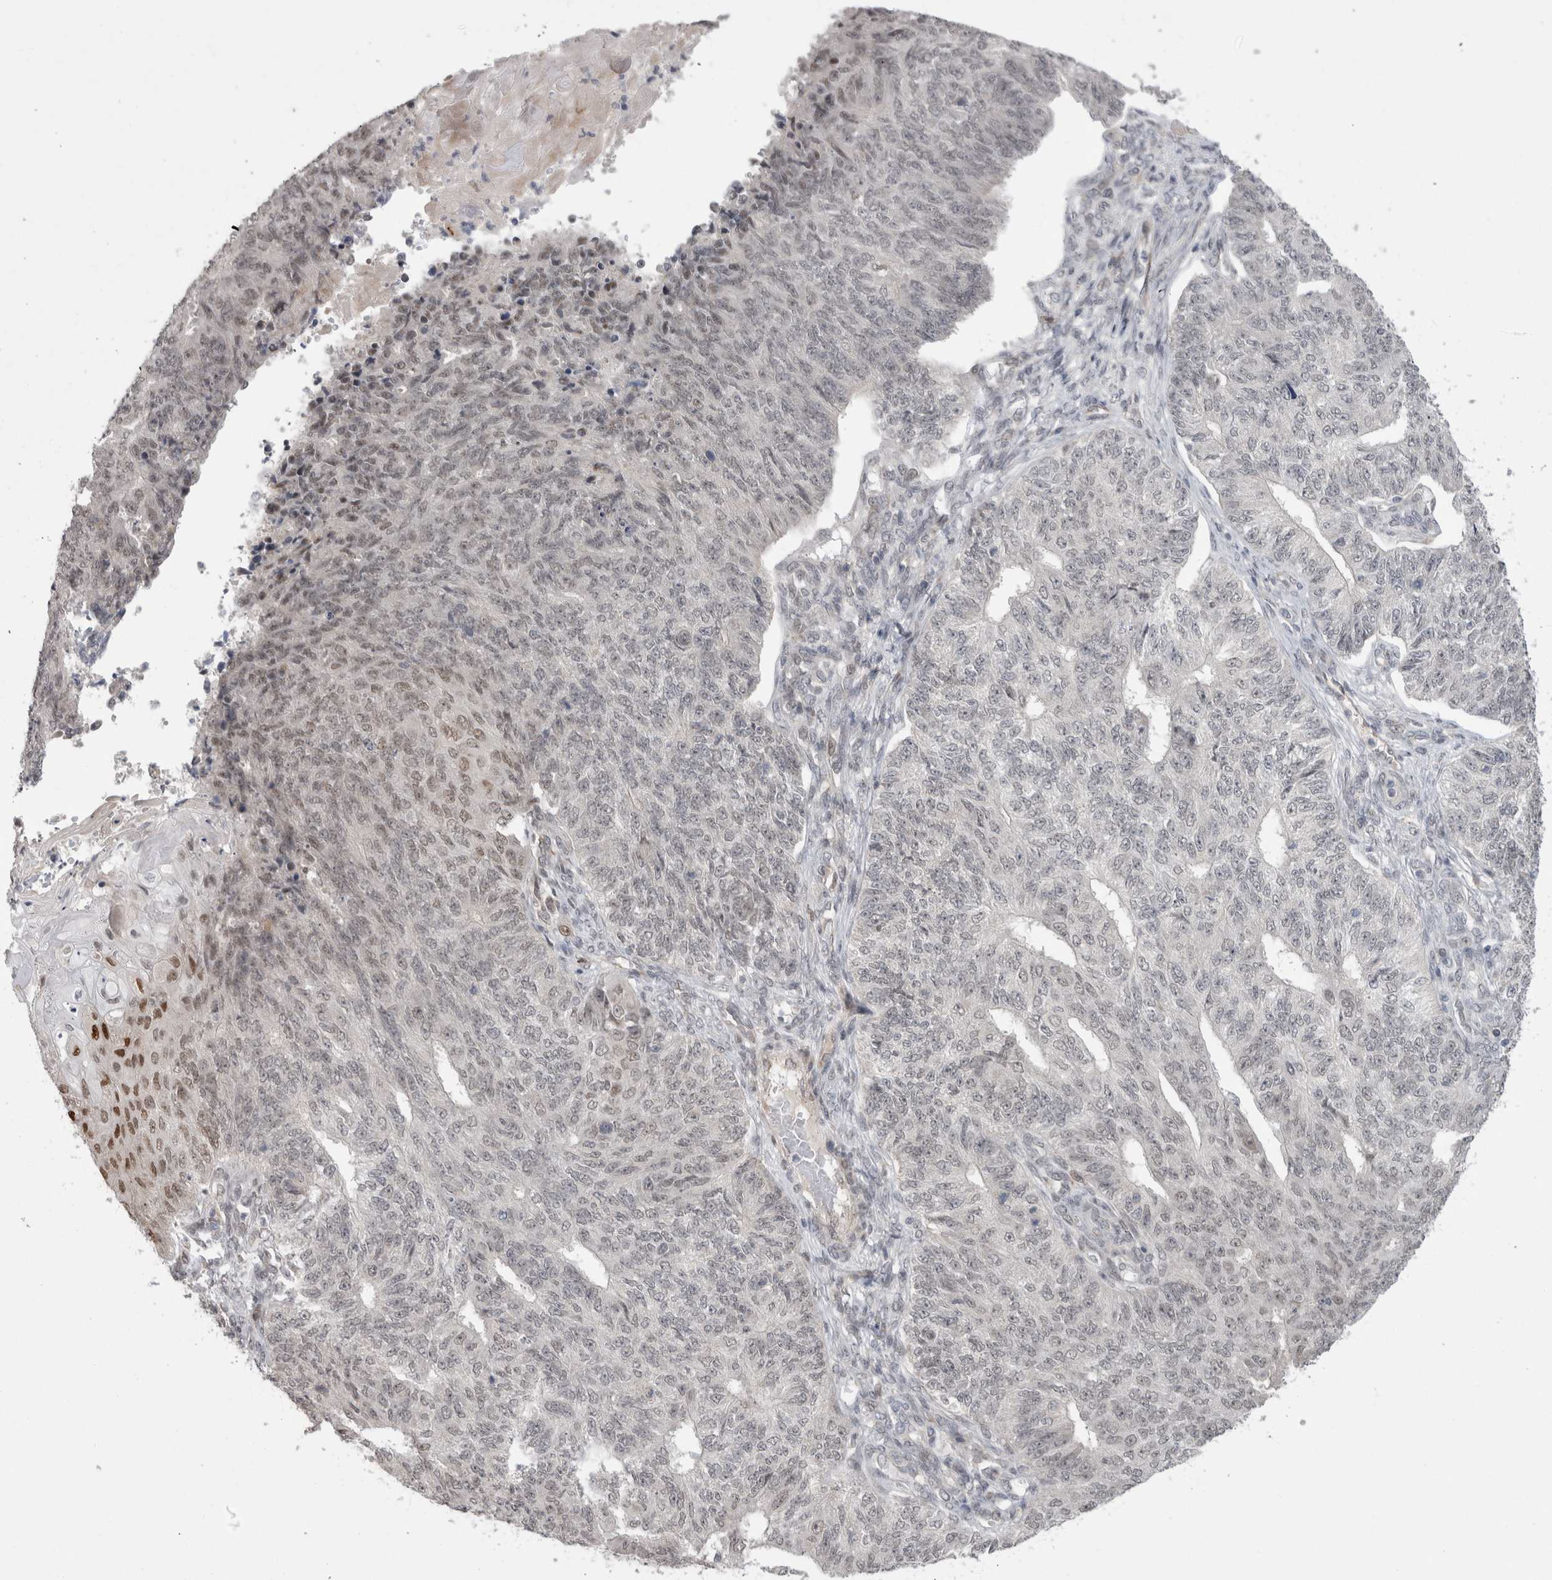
{"staining": {"intensity": "negative", "quantity": "none", "location": "none"}, "tissue": "endometrial cancer", "cell_type": "Tumor cells", "image_type": "cancer", "snomed": [{"axis": "morphology", "description": "Adenocarcinoma, NOS"}, {"axis": "topography", "description": "Endometrium"}], "caption": "Protein analysis of adenocarcinoma (endometrial) shows no significant positivity in tumor cells.", "gene": "MTBP", "patient": {"sex": "female", "age": 32}}